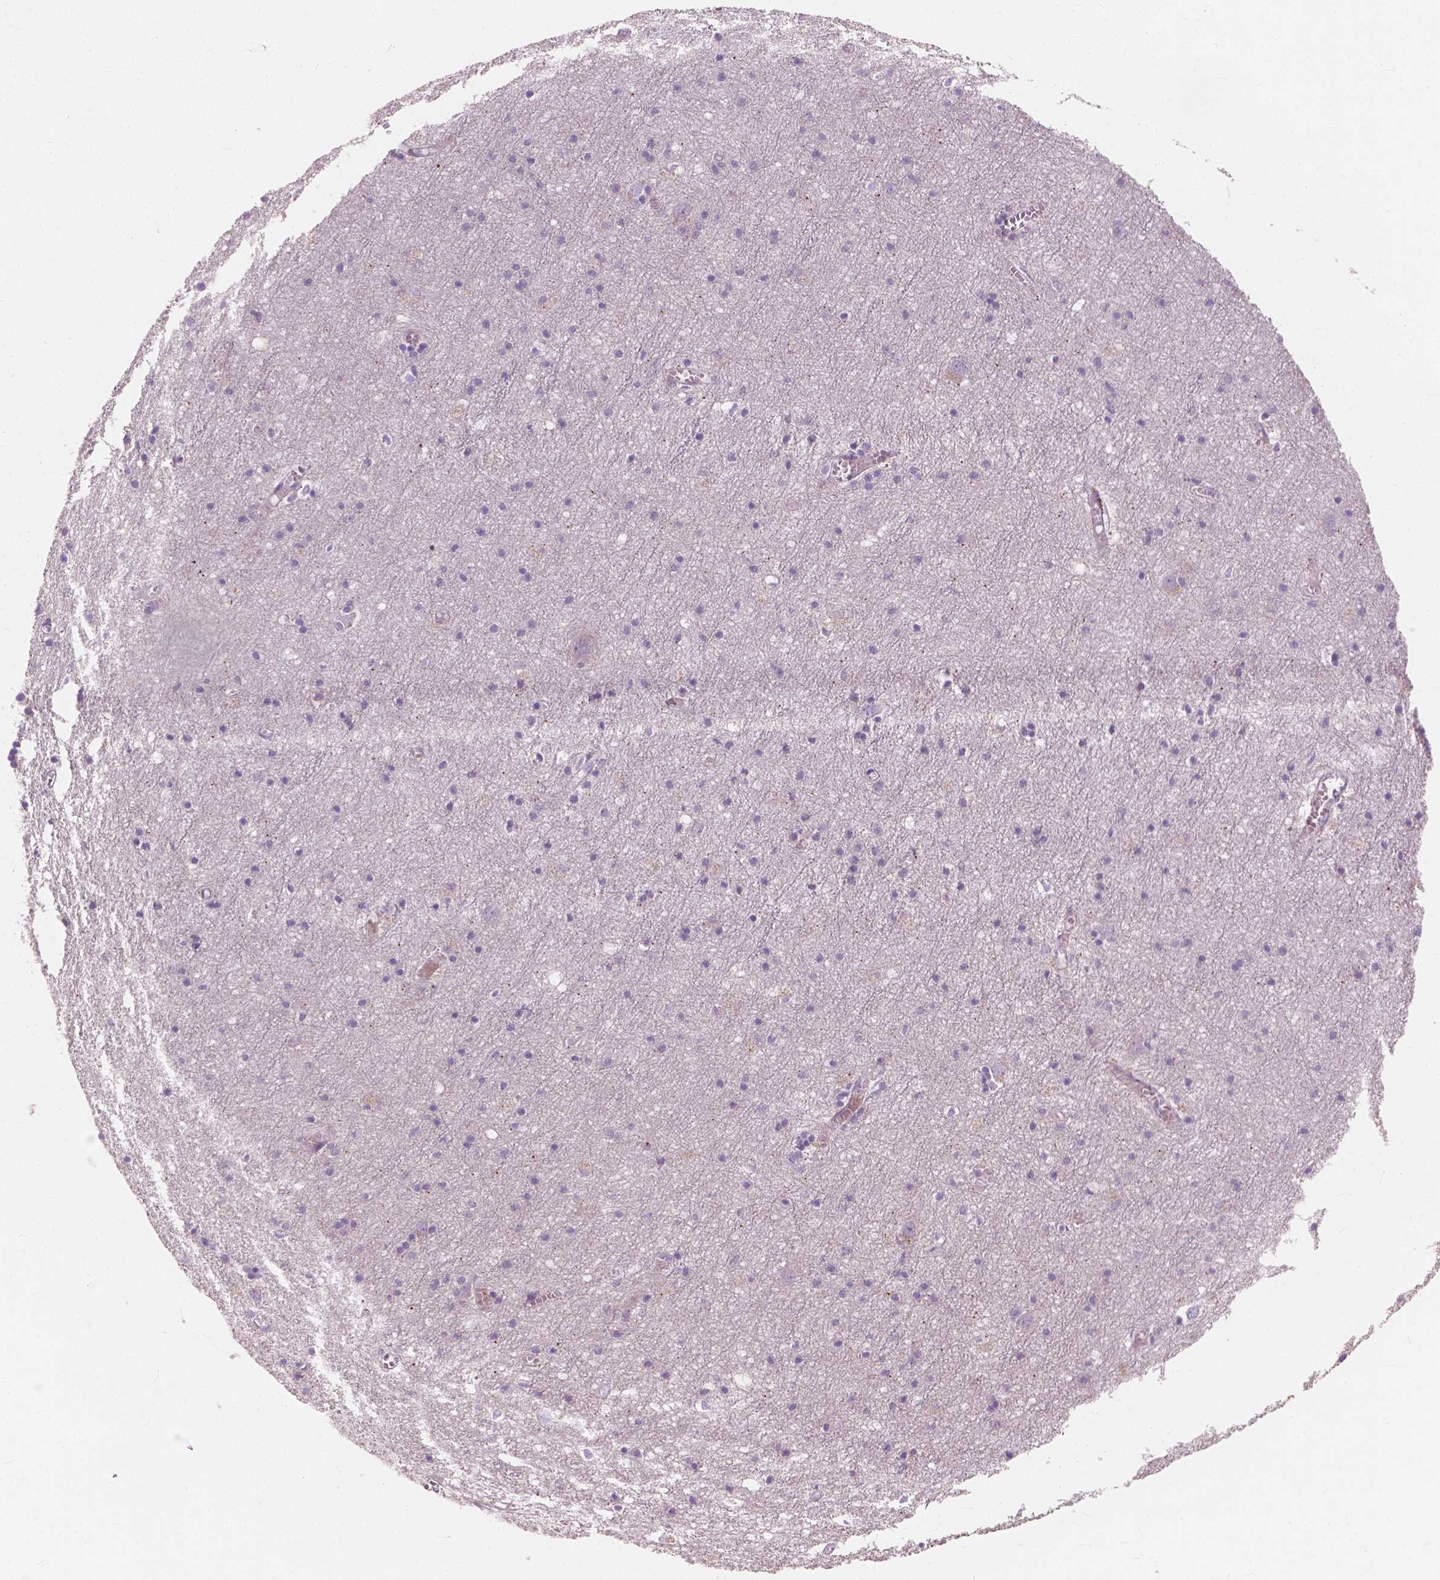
{"staining": {"intensity": "negative", "quantity": "none", "location": "none"}, "tissue": "cerebral cortex", "cell_type": "Endothelial cells", "image_type": "normal", "snomed": [{"axis": "morphology", "description": "Normal tissue, NOS"}, {"axis": "topography", "description": "Cerebral cortex"}], "caption": "The IHC micrograph has no significant staining in endothelial cells of cerebral cortex.", "gene": "MORN1", "patient": {"sex": "male", "age": 70}}